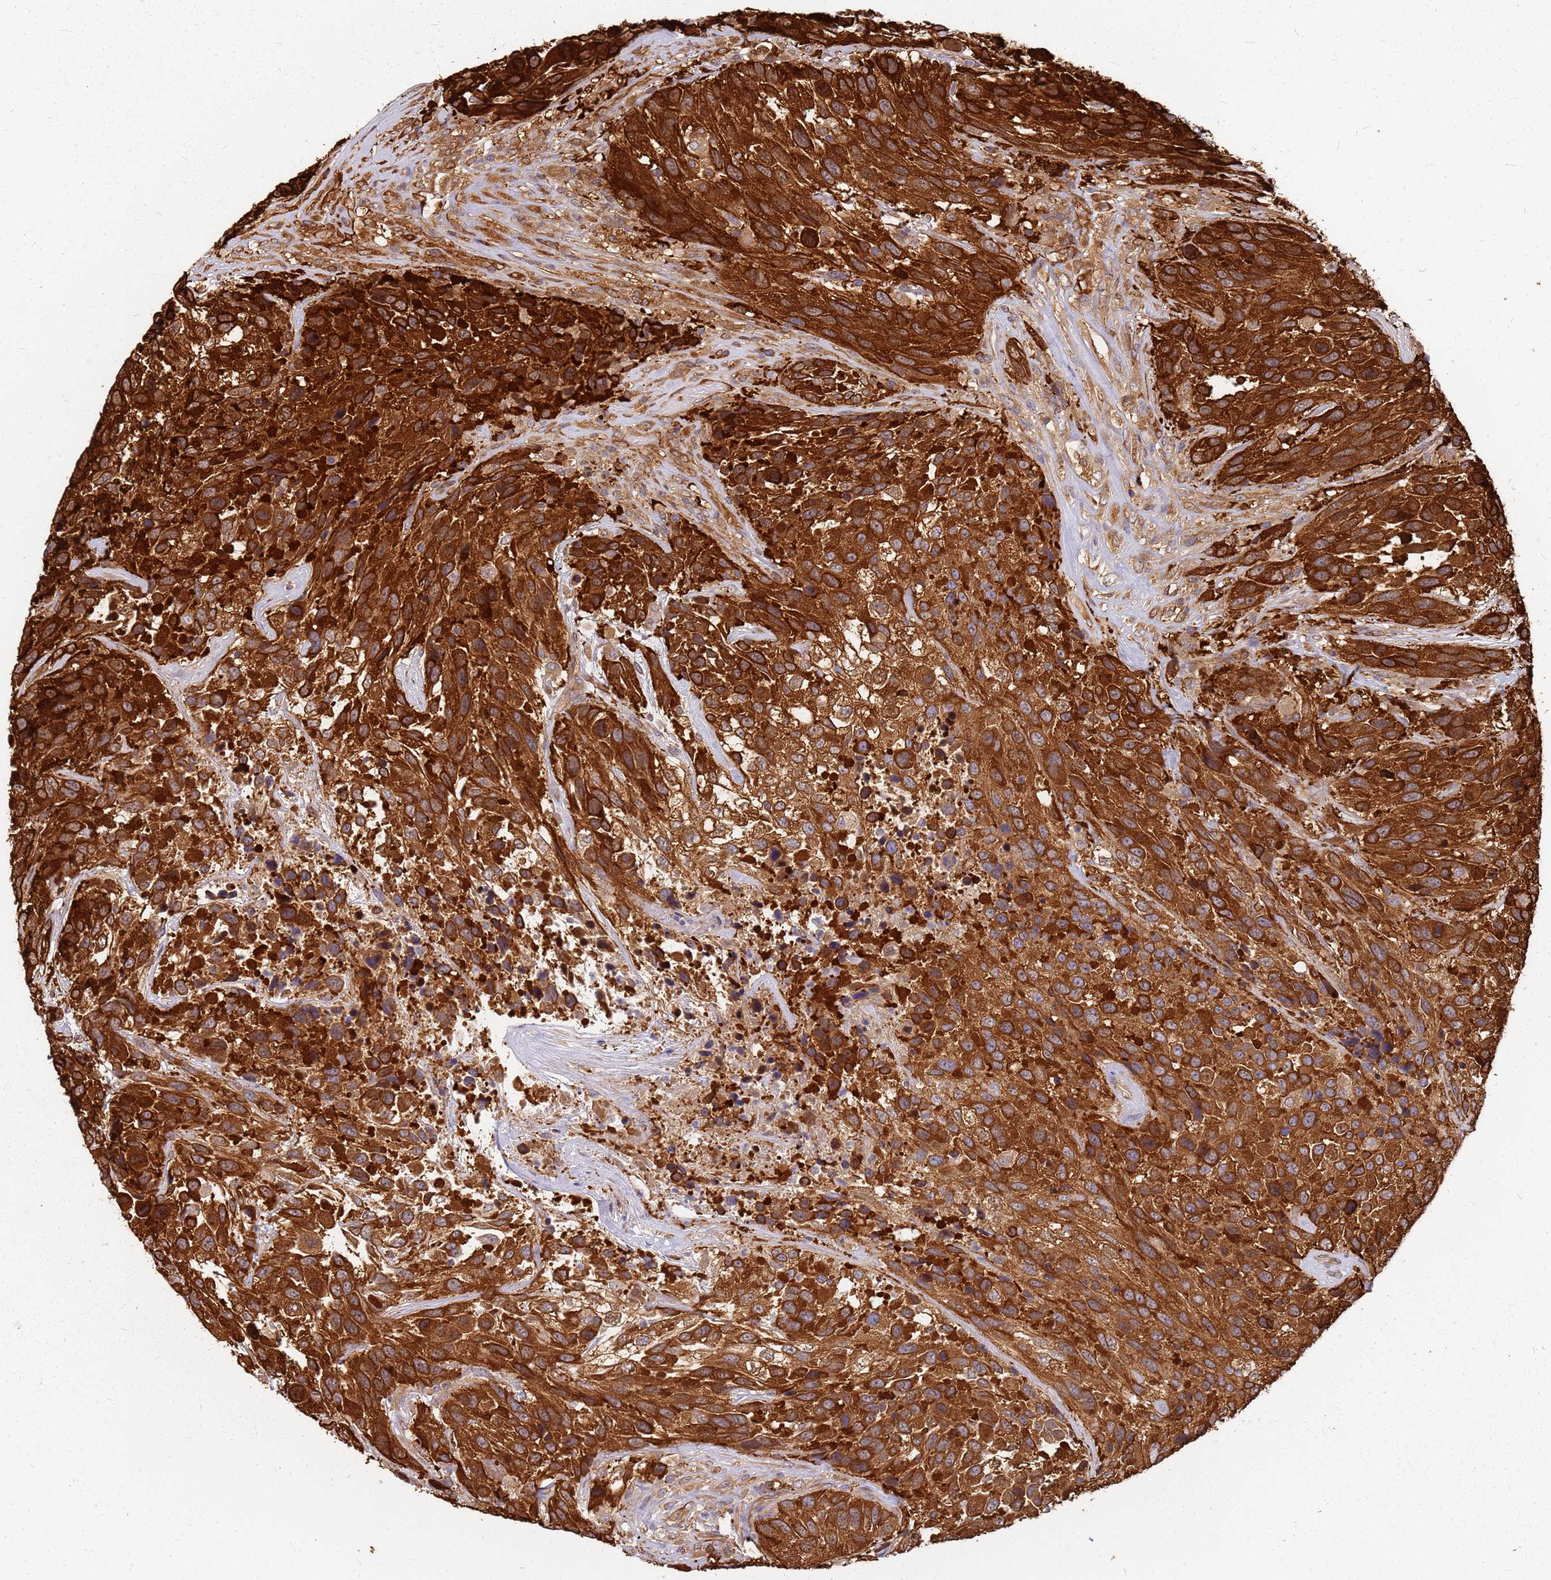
{"staining": {"intensity": "strong", "quantity": ">75%", "location": "cytoplasmic/membranous"}, "tissue": "urothelial cancer", "cell_type": "Tumor cells", "image_type": "cancer", "snomed": [{"axis": "morphology", "description": "Urothelial carcinoma, High grade"}, {"axis": "topography", "description": "Urinary bladder"}], "caption": "A micrograph of human urothelial cancer stained for a protein displays strong cytoplasmic/membranous brown staining in tumor cells.", "gene": "HDX", "patient": {"sex": "female", "age": 70}}